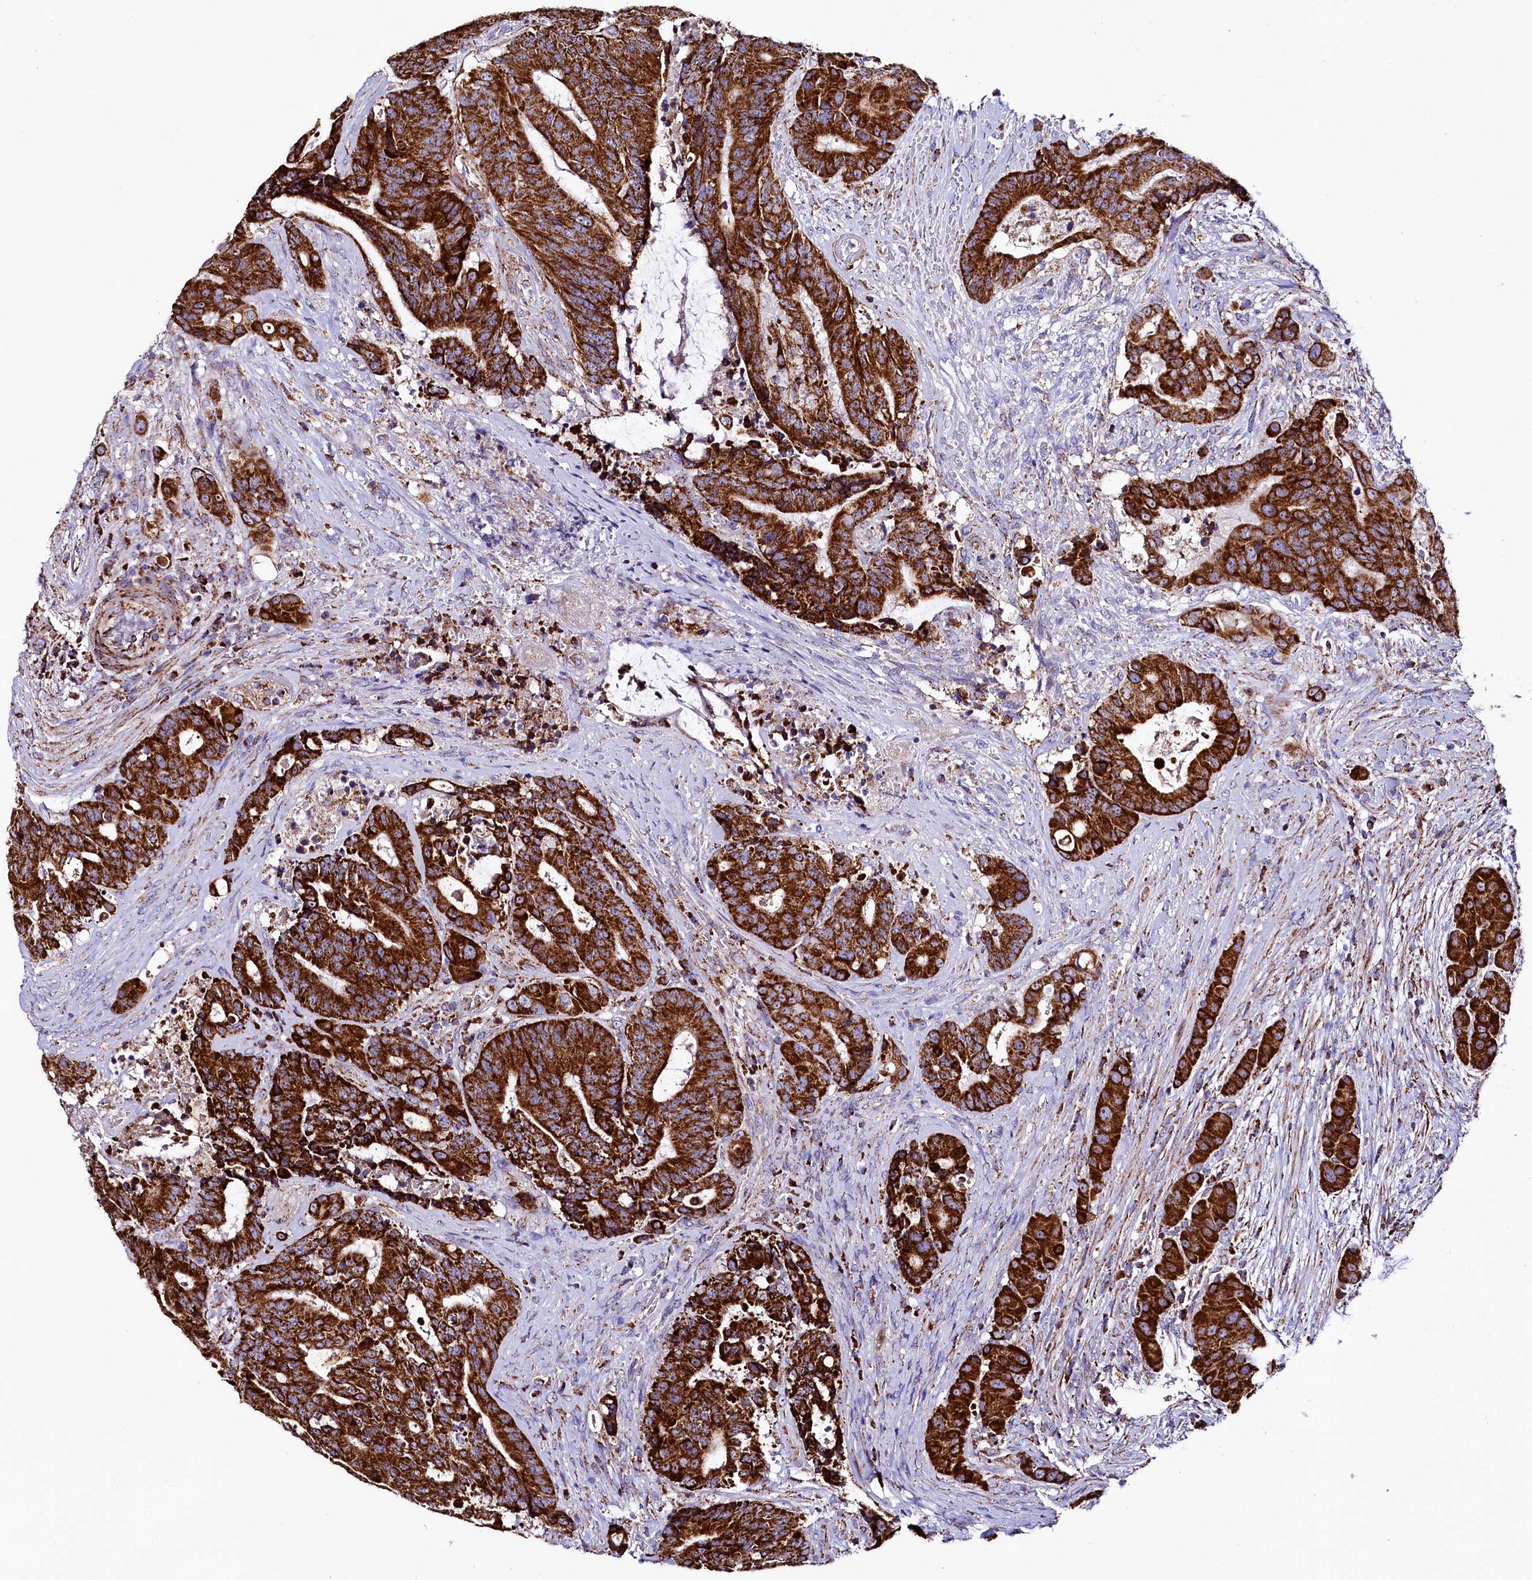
{"staining": {"intensity": "strong", "quantity": ">75%", "location": "cytoplasmic/membranous"}, "tissue": "colorectal cancer", "cell_type": "Tumor cells", "image_type": "cancer", "snomed": [{"axis": "morphology", "description": "Adenocarcinoma, NOS"}, {"axis": "topography", "description": "Rectum"}], "caption": "Approximately >75% of tumor cells in human adenocarcinoma (colorectal) reveal strong cytoplasmic/membranous protein expression as visualized by brown immunohistochemical staining.", "gene": "APLP2", "patient": {"sex": "male", "age": 69}}